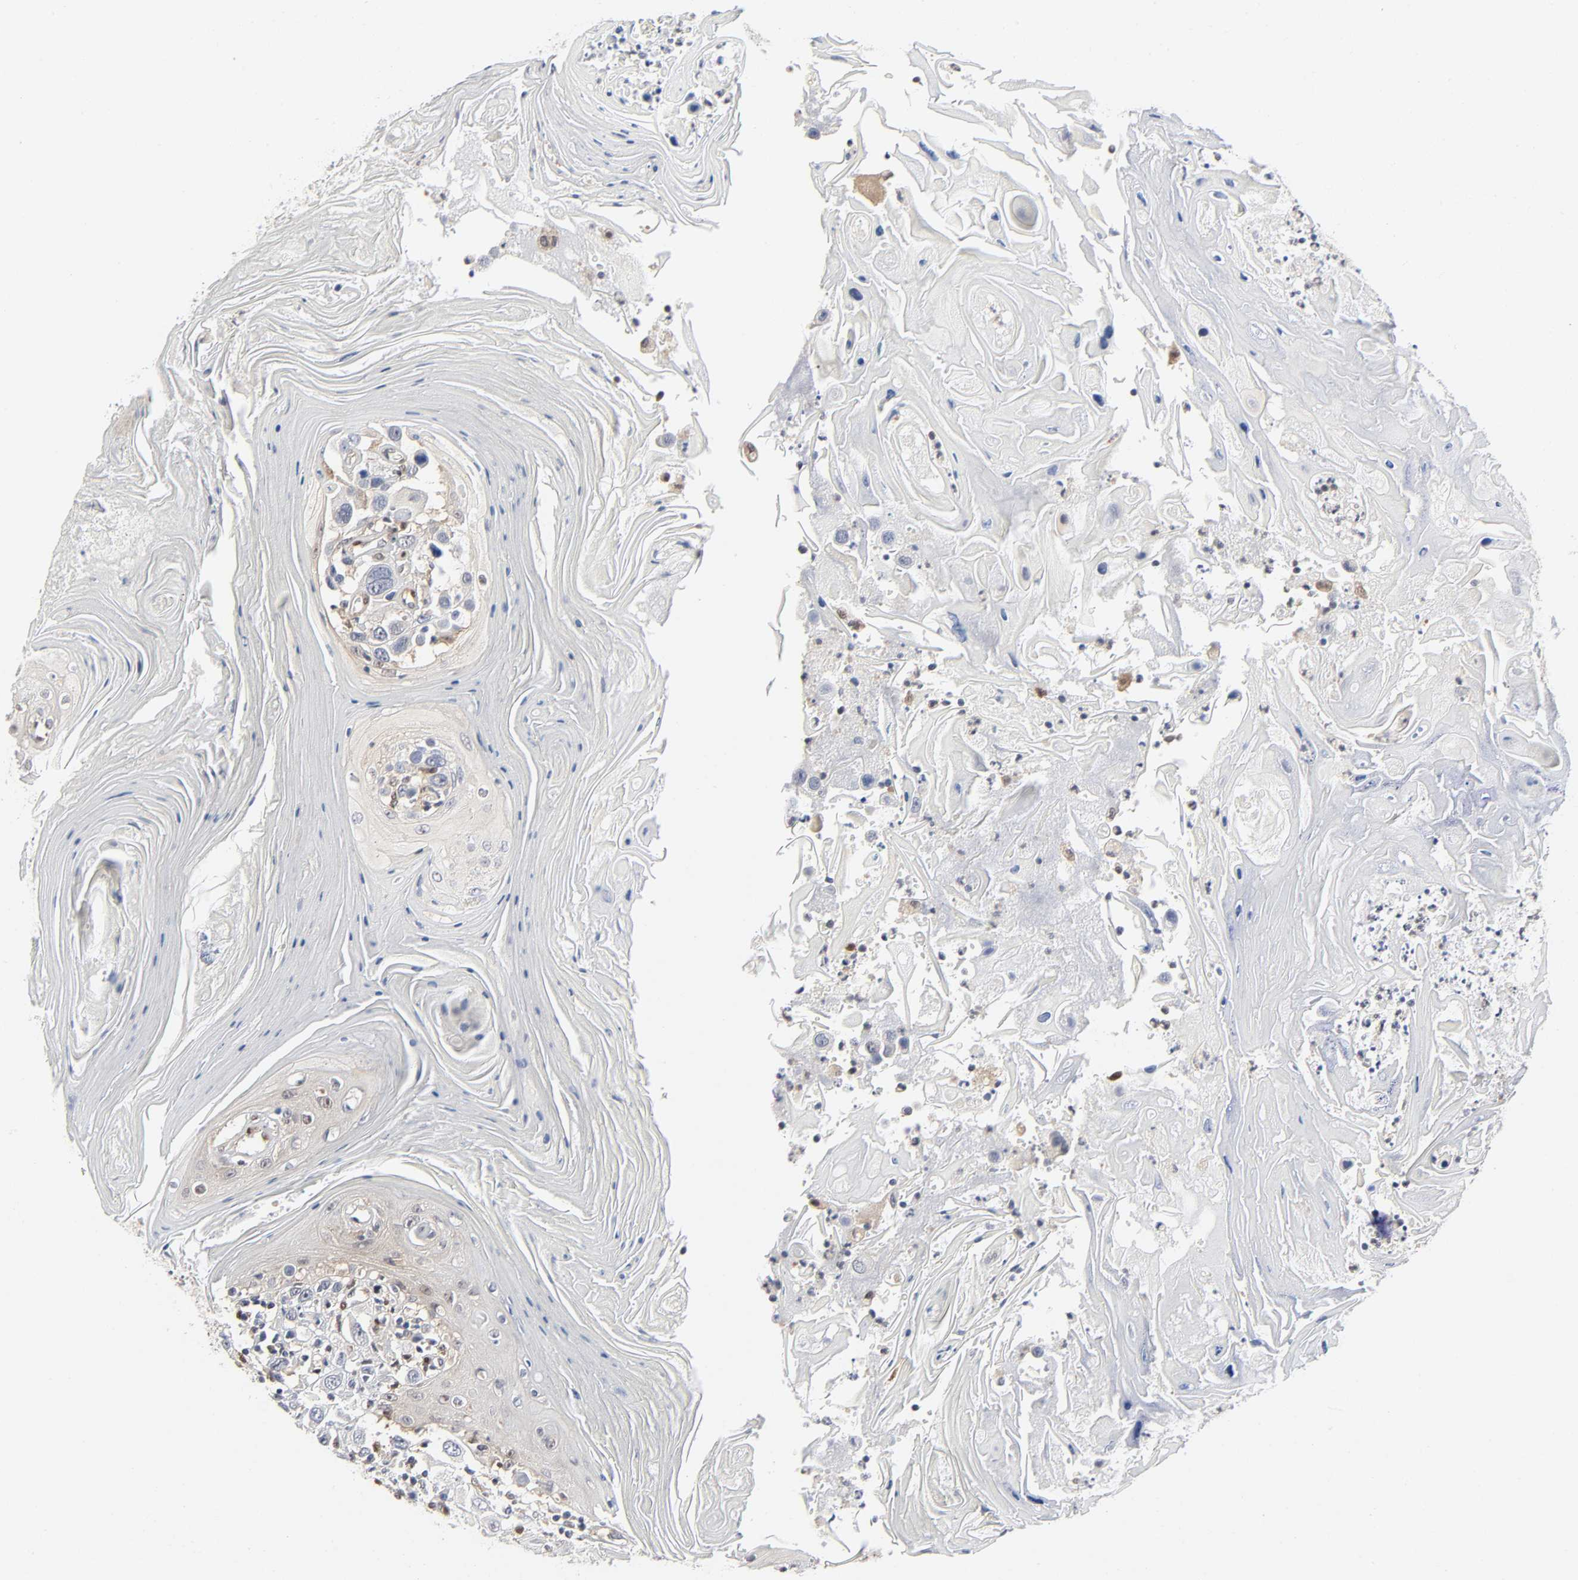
{"staining": {"intensity": "negative", "quantity": "none", "location": "none"}, "tissue": "head and neck cancer", "cell_type": "Tumor cells", "image_type": "cancer", "snomed": [{"axis": "morphology", "description": "Squamous cell carcinoma, NOS"}, {"axis": "topography", "description": "Oral tissue"}, {"axis": "topography", "description": "Head-Neck"}], "caption": "The histopathology image reveals no staining of tumor cells in head and neck cancer.", "gene": "PTEN", "patient": {"sex": "female", "age": 76}}